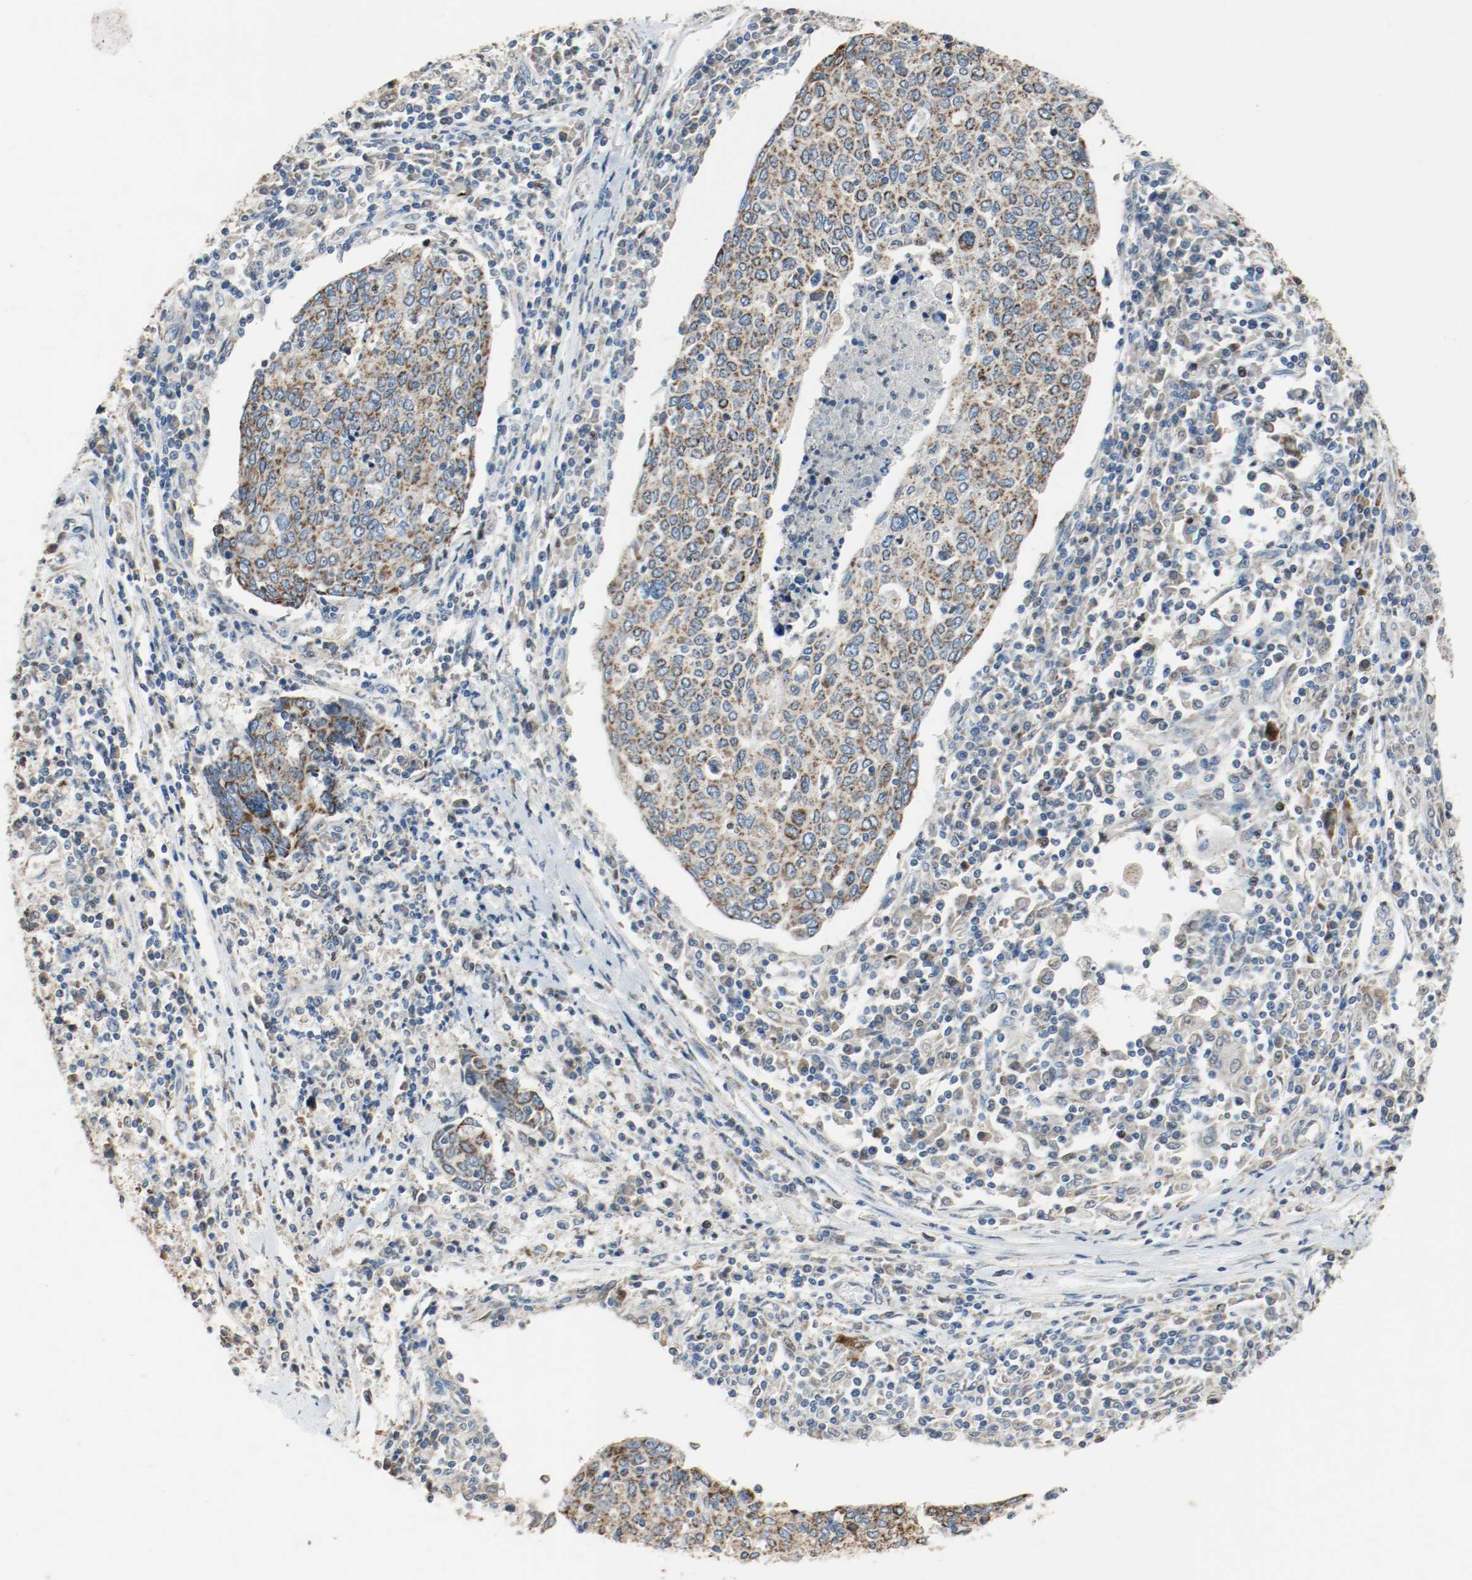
{"staining": {"intensity": "strong", "quantity": ">75%", "location": "cytoplasmic/membranous"}, "tissue": "cervical cancer", "cell_type": "Tumor cells", "image_type": "cancer", "snomed": [{"axis": "morphology", "description": "Squamous cell carcinoma, NOS"}, {"axis": "topography", "description": "Cervix"}], "caption": "This is an image of IHC staining of cervical cancer, which shows strong positivity in the cytoplasmic/membranous of tumor cells.", "gene": "ALDH4A1", "patient": {"sex": "female", "age": 40}}